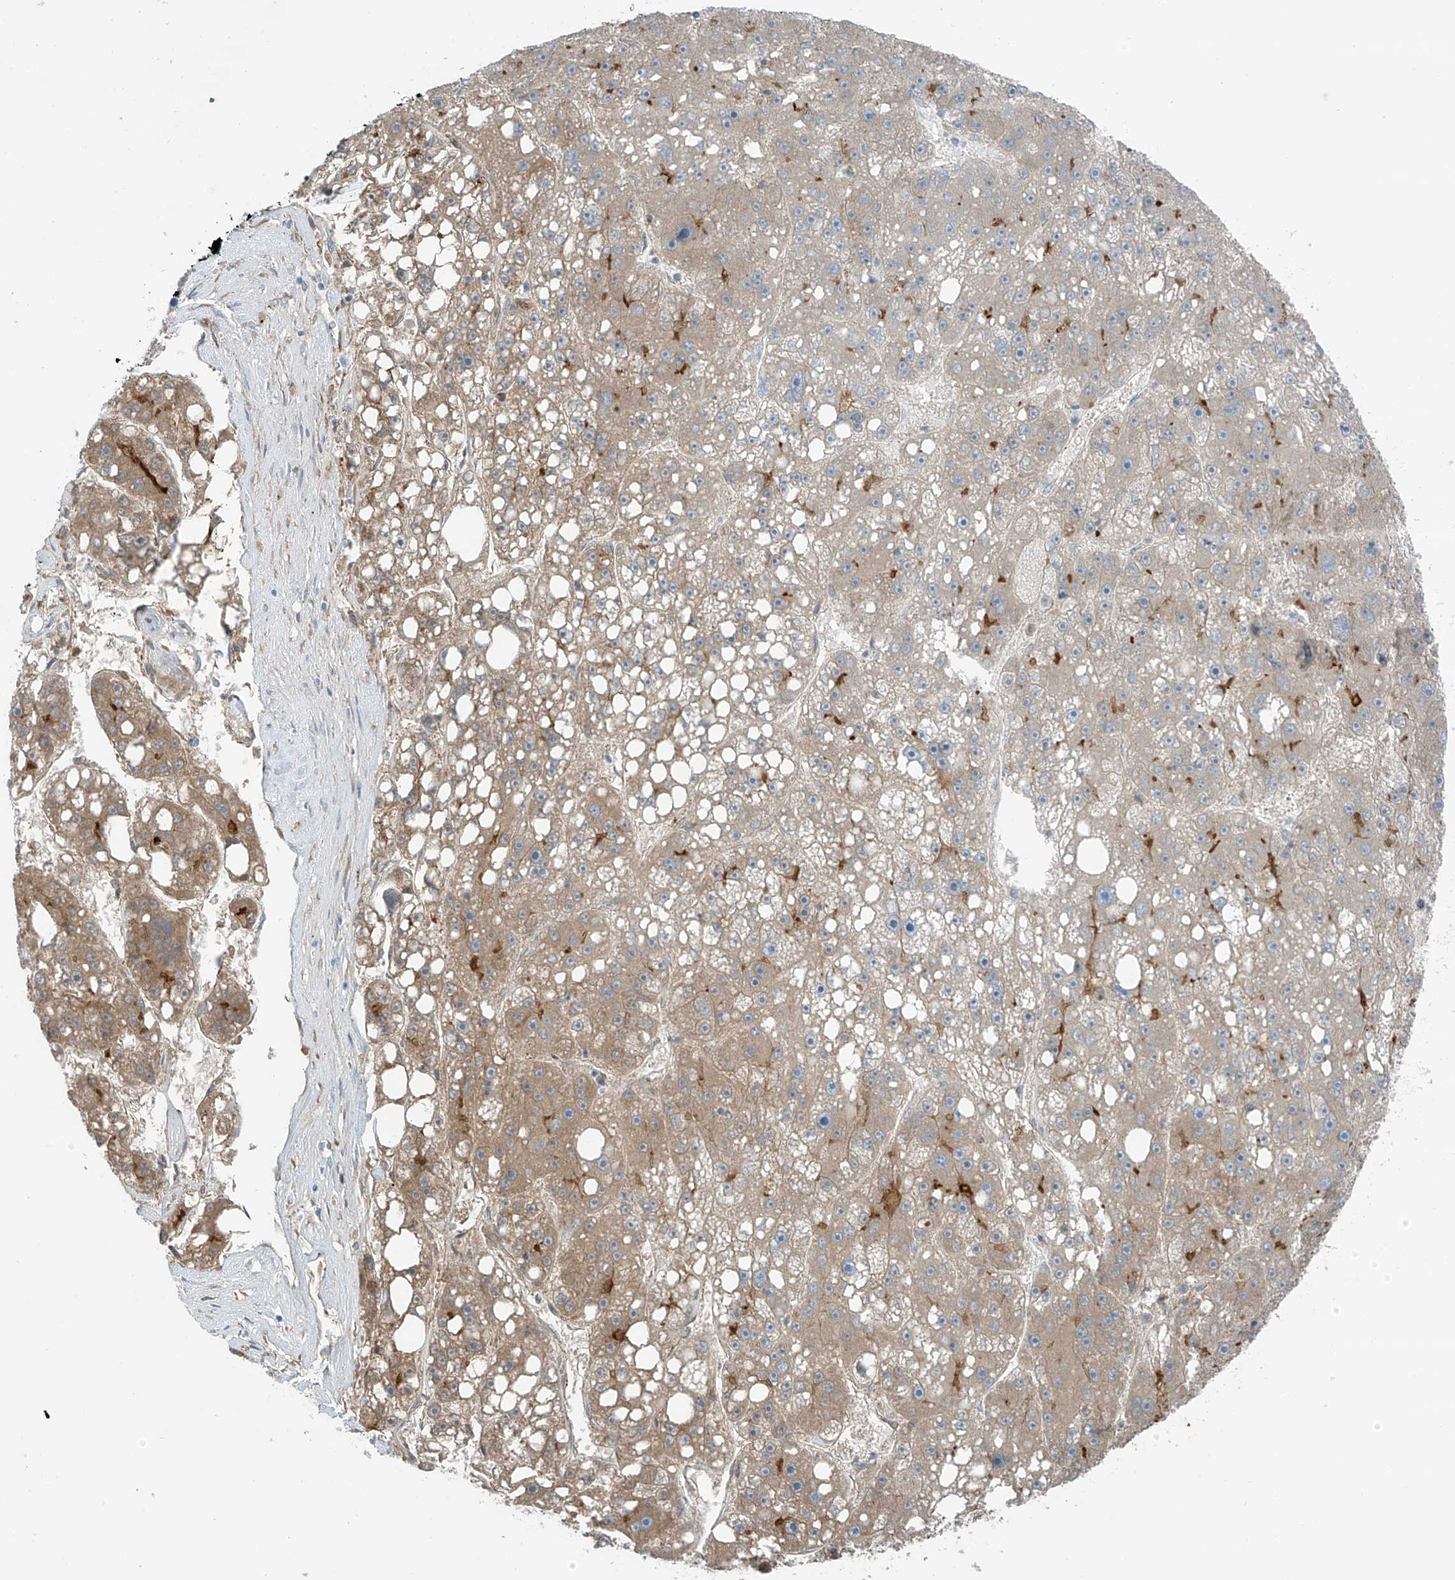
{"staining": {"intensity": "moderate", "quantity": "25%-75%", "location": "cytoplasmic/membranous,nuclear"}, "tissue": "liver cancer", "cell_type": "Tumor cells", "image_type": "cancer", "snomed": [{"axis": "morphology", "description": "Carcinoma, Hepatocellular, NOS"}, {"axis": "topography", "description": "Liver"}], "caption": "DAB immunohistochemical staining of human hepatocellular carcinoma (liver) exhibits moderate cytoplasmic/membranous and nuclear protein expression in approximately 25%-75% of tumor cells. The staining was performed using DAB (3,3'-diaminobenzidine), with brown indicating positive protein expression. Nuclei are stained blue with hematoxylin.", "gene": "ZNF793", "patient": {"sex": "female", "age": 61}}